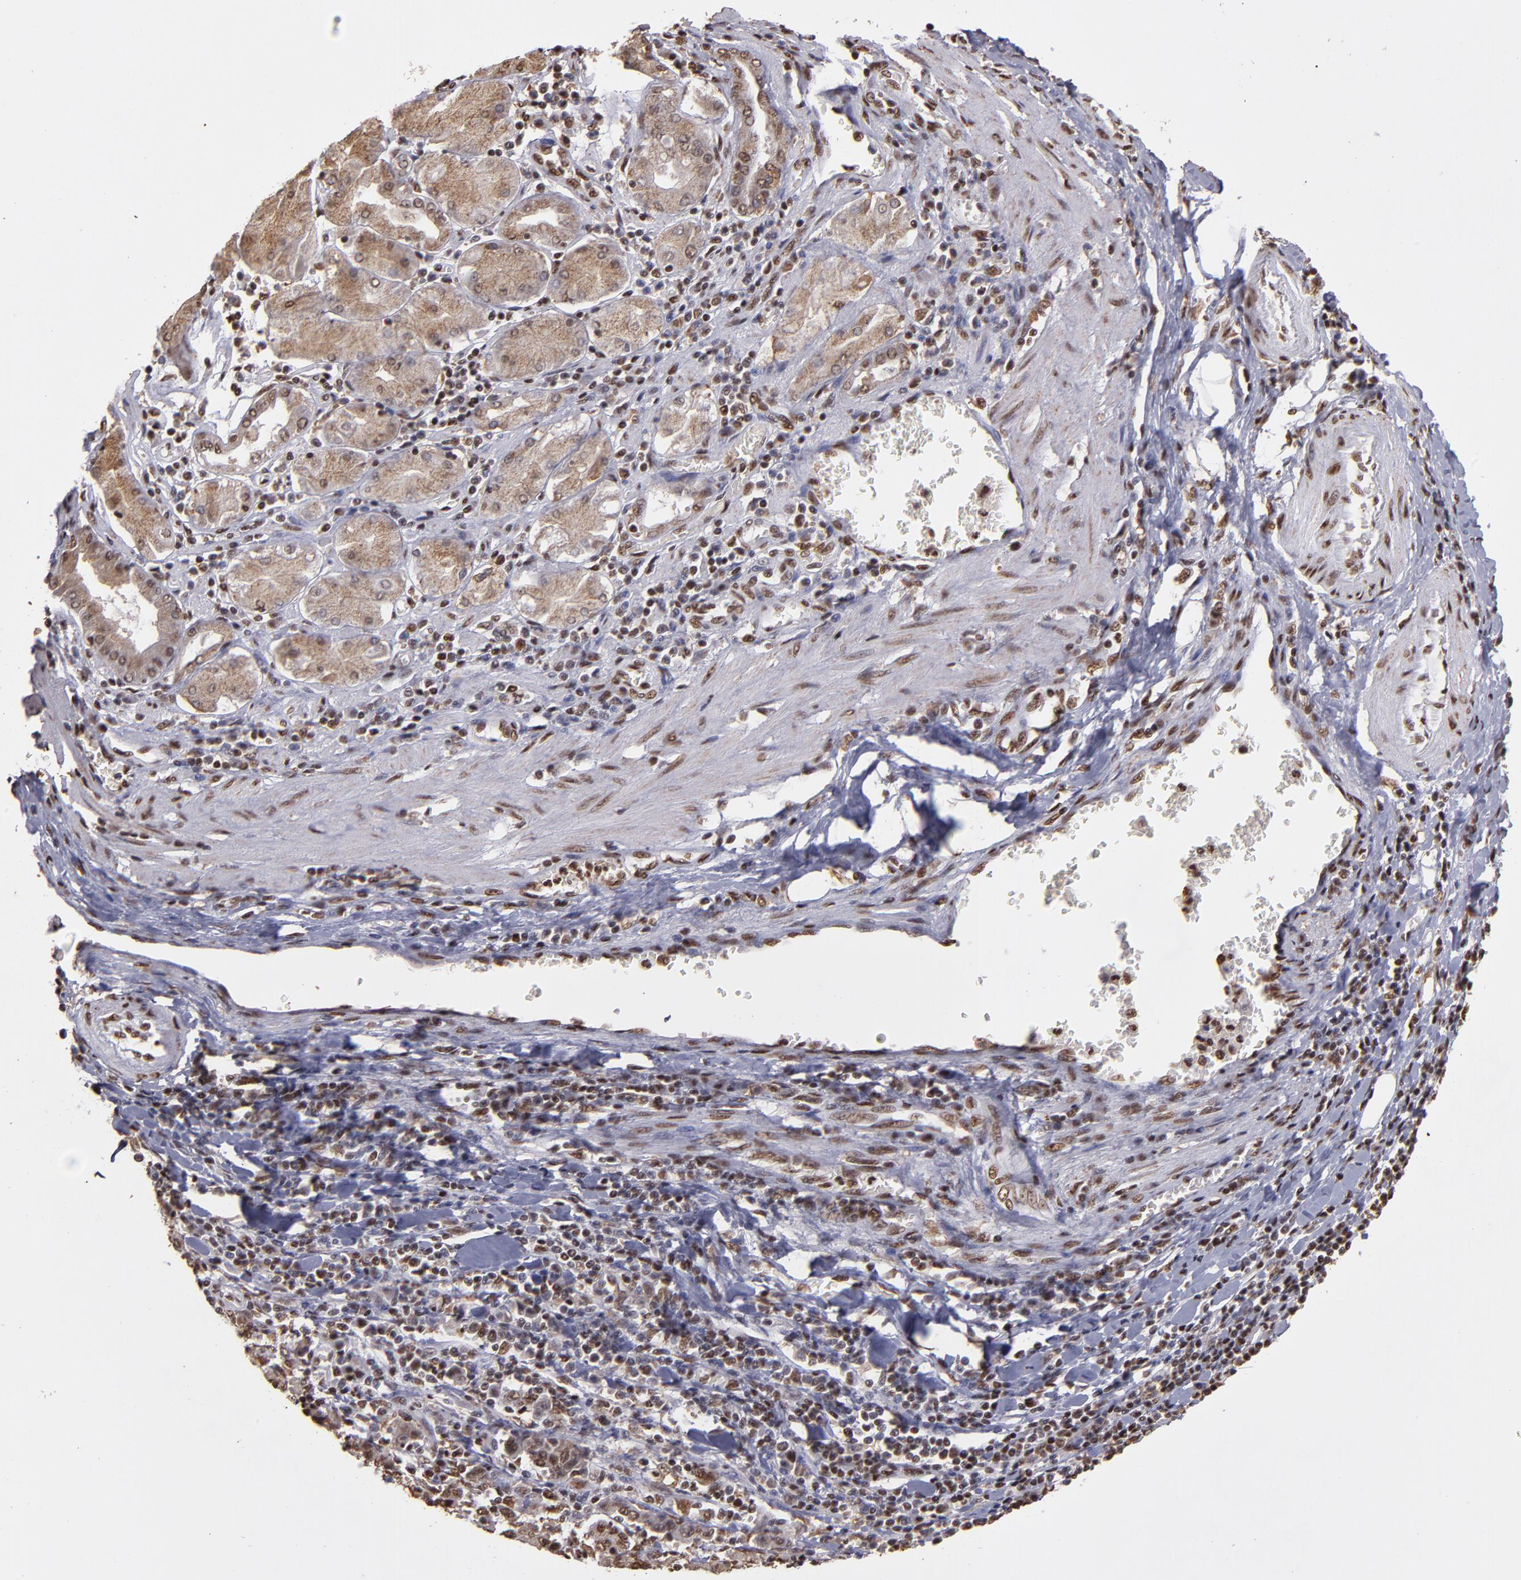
{"staining": {"intensity": "weak", "quantity": ">75%", "location": "cytoplasmic/membranous,nuclear"}, "tissue": "stomach cancer", "cell_type": "Tumor cells", "image_type": "cancer", "snomed": [{"axis": "morphology", "description": "Normal tissue, NOS"}, {"axis": "morphology", "description": "Adenocarcinoma, NOS"}, {"axis": "topography", "description": "Stomach, upper"}, {"axis": "topography", "description": "Stomach"}], "caption": "Protein analysis of stomach cancer (adenocarcinoma) tissue demonstrates weak cytoplasmic/membranous and nuclear expression in about >75% of tumor cells.", "gene": "SP1", "patient": {"sex": "male", "age": 59}}